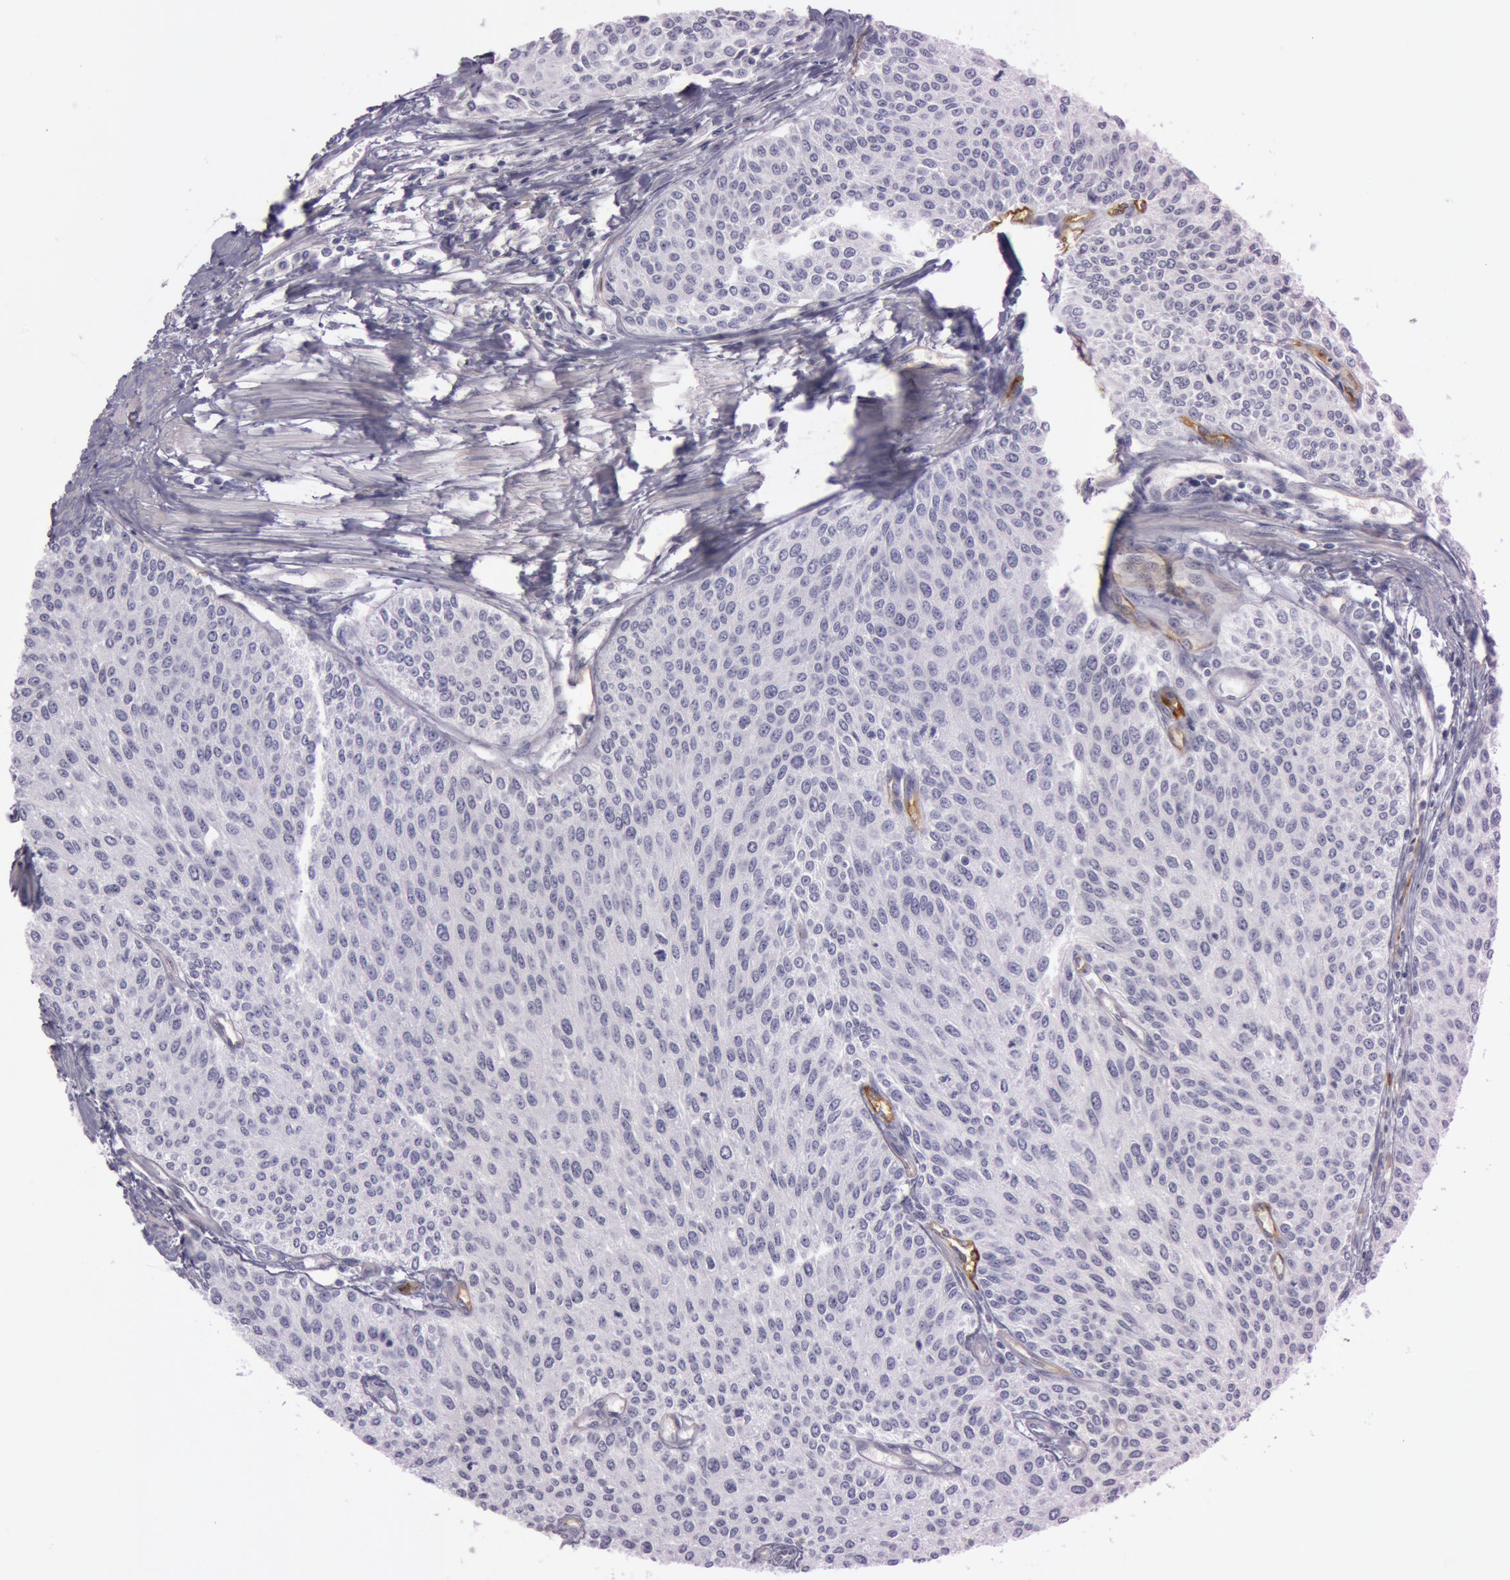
{"staining": {"intensity": "negative", "quantity": "none", "location": "none"}, "tissue": "urothelial cancer", "cell_type": "Tumor cells", "image_type": "cancer", "snomed": [{"axis": "morphology", "description": "Urothelial carcinoma, Low grade"}, {"axis": "topography", "description": "Urinary bladder"}], "caption": "A high-resolution photomicrograph shows IHC staining of low-grade urothelial carcinoma, which shows no significant expression in tumor cells.", "gene": "FOLH1", "patient": {"sex": "female", "age": 73}}